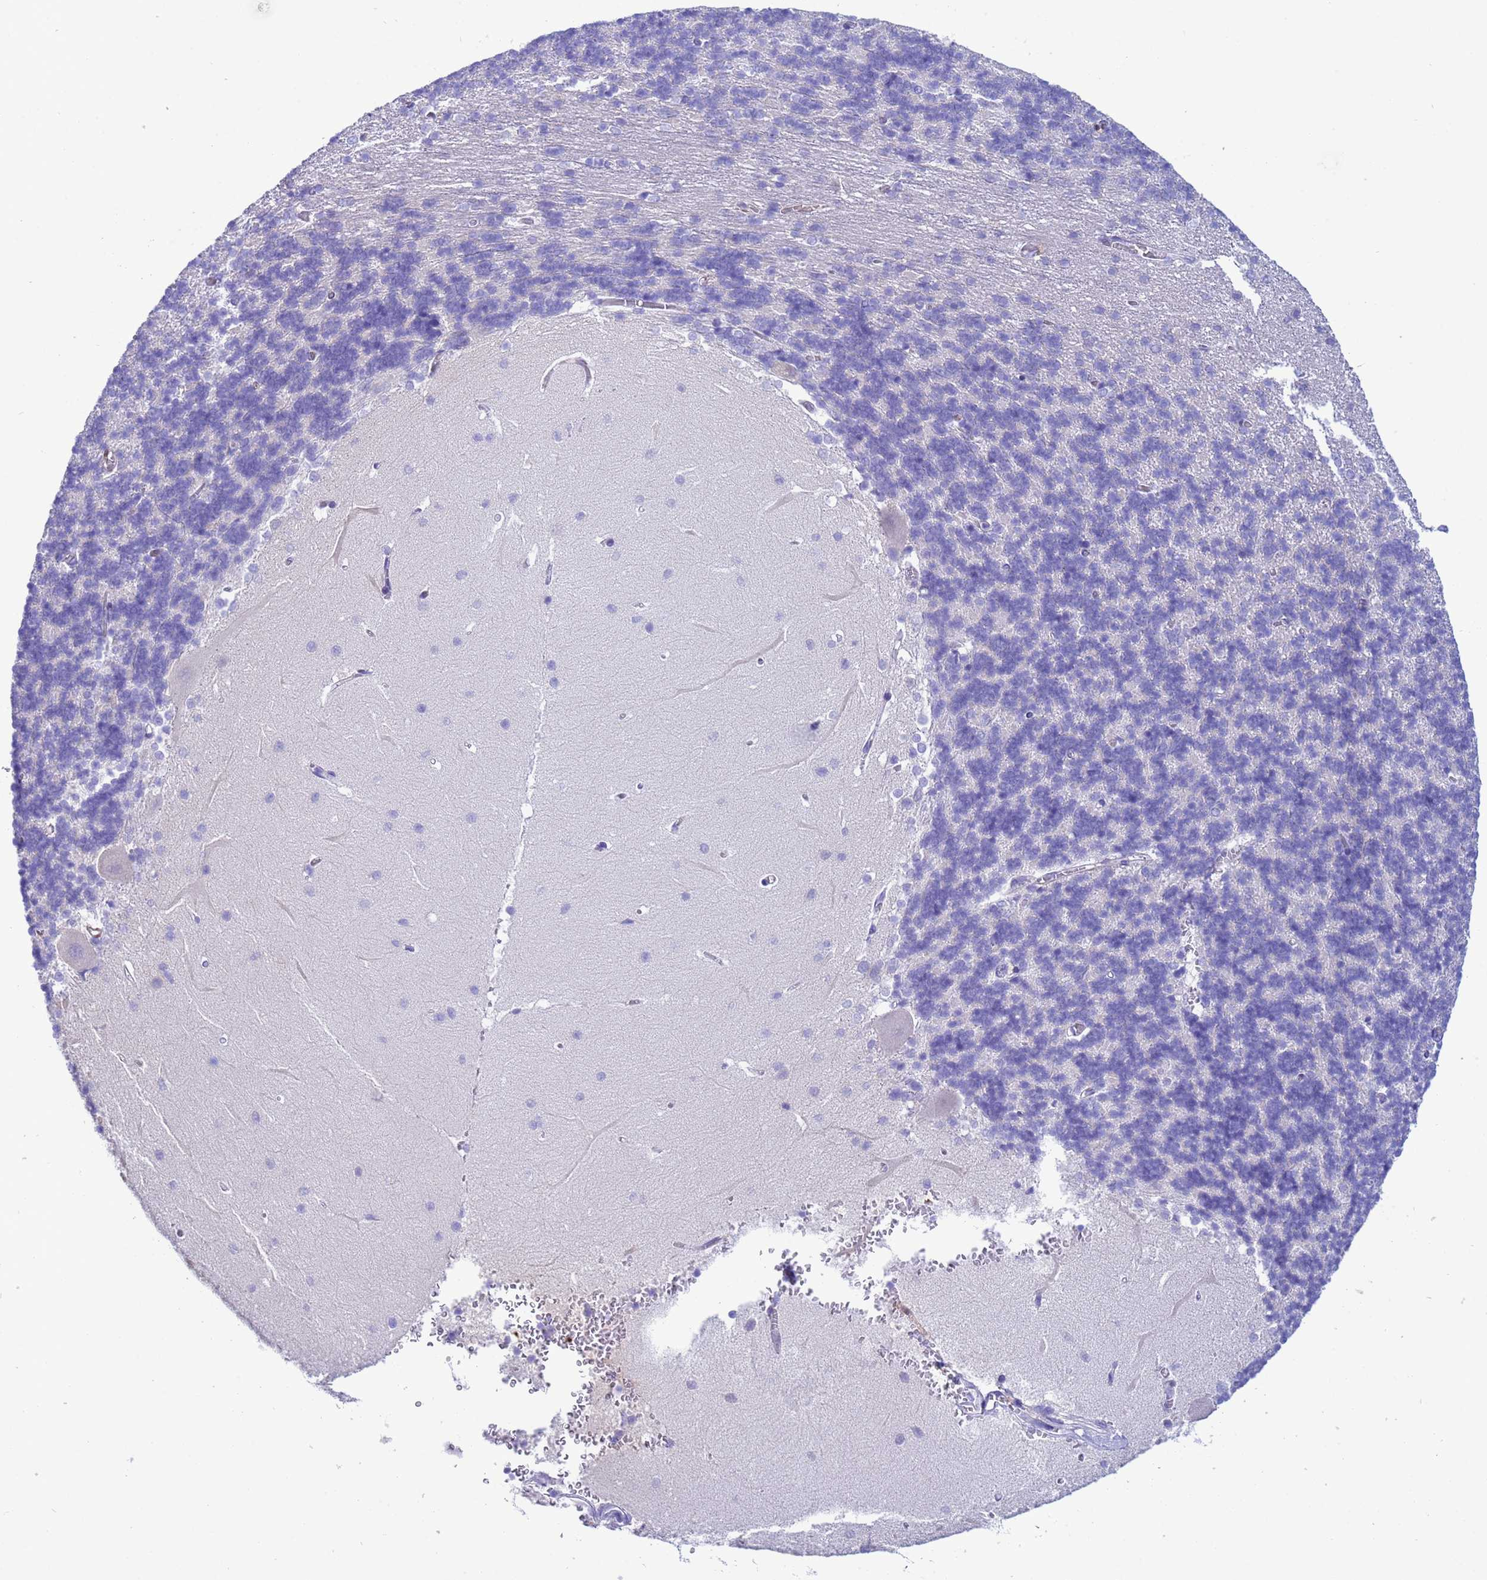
{"staining": {"intensity": "negative", "quantity": "none", "location": "none"}, "tissue": "cerebellum", "cell_type": "Cells in granular layer", "image_type": "normal", "snomed": [{"axis": "morphology", "description": "Normal tissue, NOS"}, {"axis": "topography", "description": "Cerebellum"}], "caption": "Human cerebellum stained for a protein using immunohistochemistry (IHC) exhibits no expression in cells in granular layer.", "gene": "AKR1C2", "patient": {"sex": "male", "age": 37}}